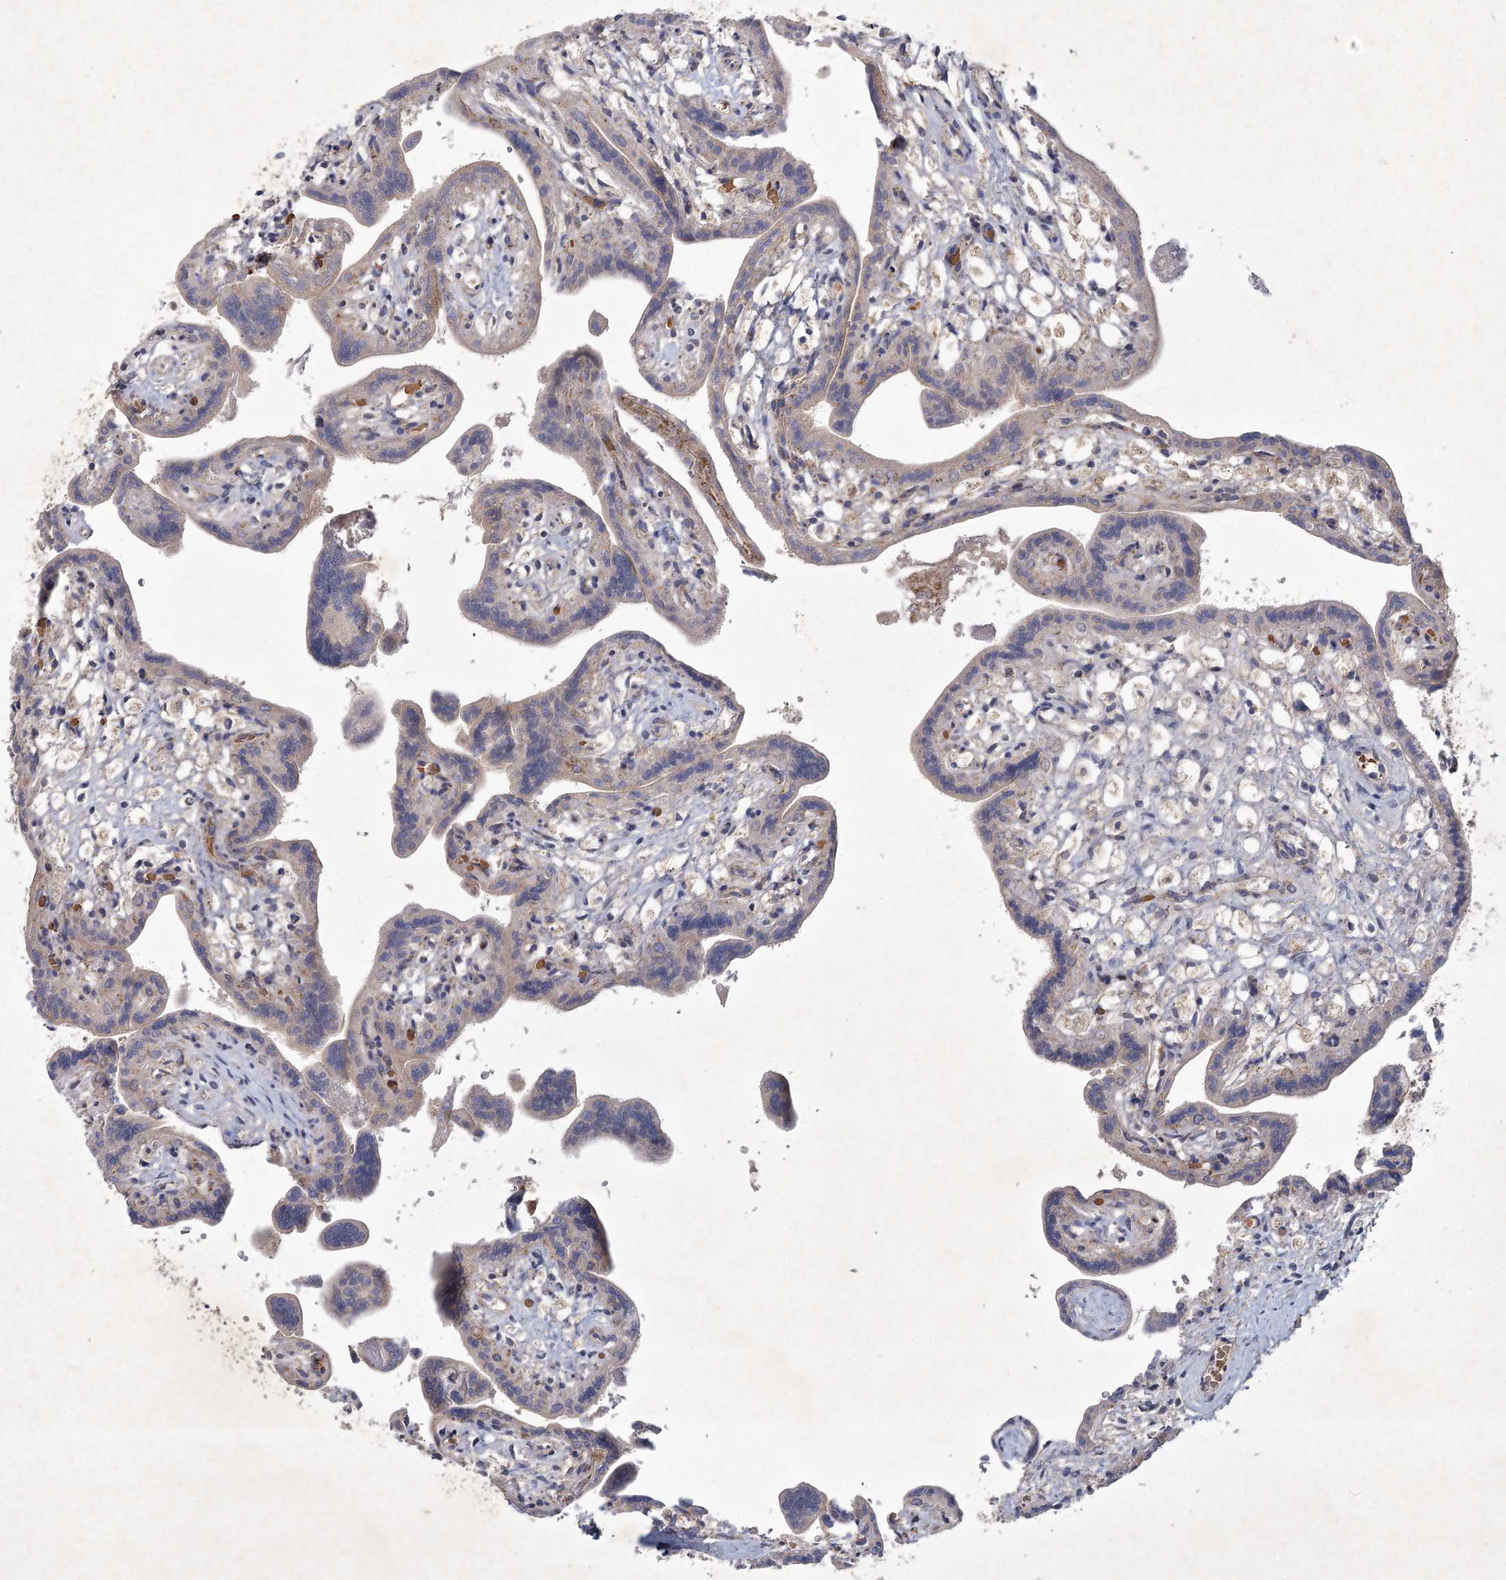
{"staining": {"intensity": "weak", "quantity": "25%-75%", "location": "cytoplasmic/membranous"}, "tissue": "placenta", "cell_type": "Trophoblastic cells", "image_type": "normal", "snomed": [{"axis": "morphology", "description": "Normal tissue, NOS"}, {"axis": "topography", "description": "Placenta"}], "caption": "Immunohistochemical staining of unremarkable human placenta reveals weak cytoplasmic/membranous protein expression in about 25%-75% of trophoblastic cells. (Stains: DAB (3,3'-diaminobenzidine) in brown, nuclei in blue, Microscopy: brightfield microscopy at high magnification).", "gene": "MRPL44", "patient": {"sex": "female", "age": 37}}